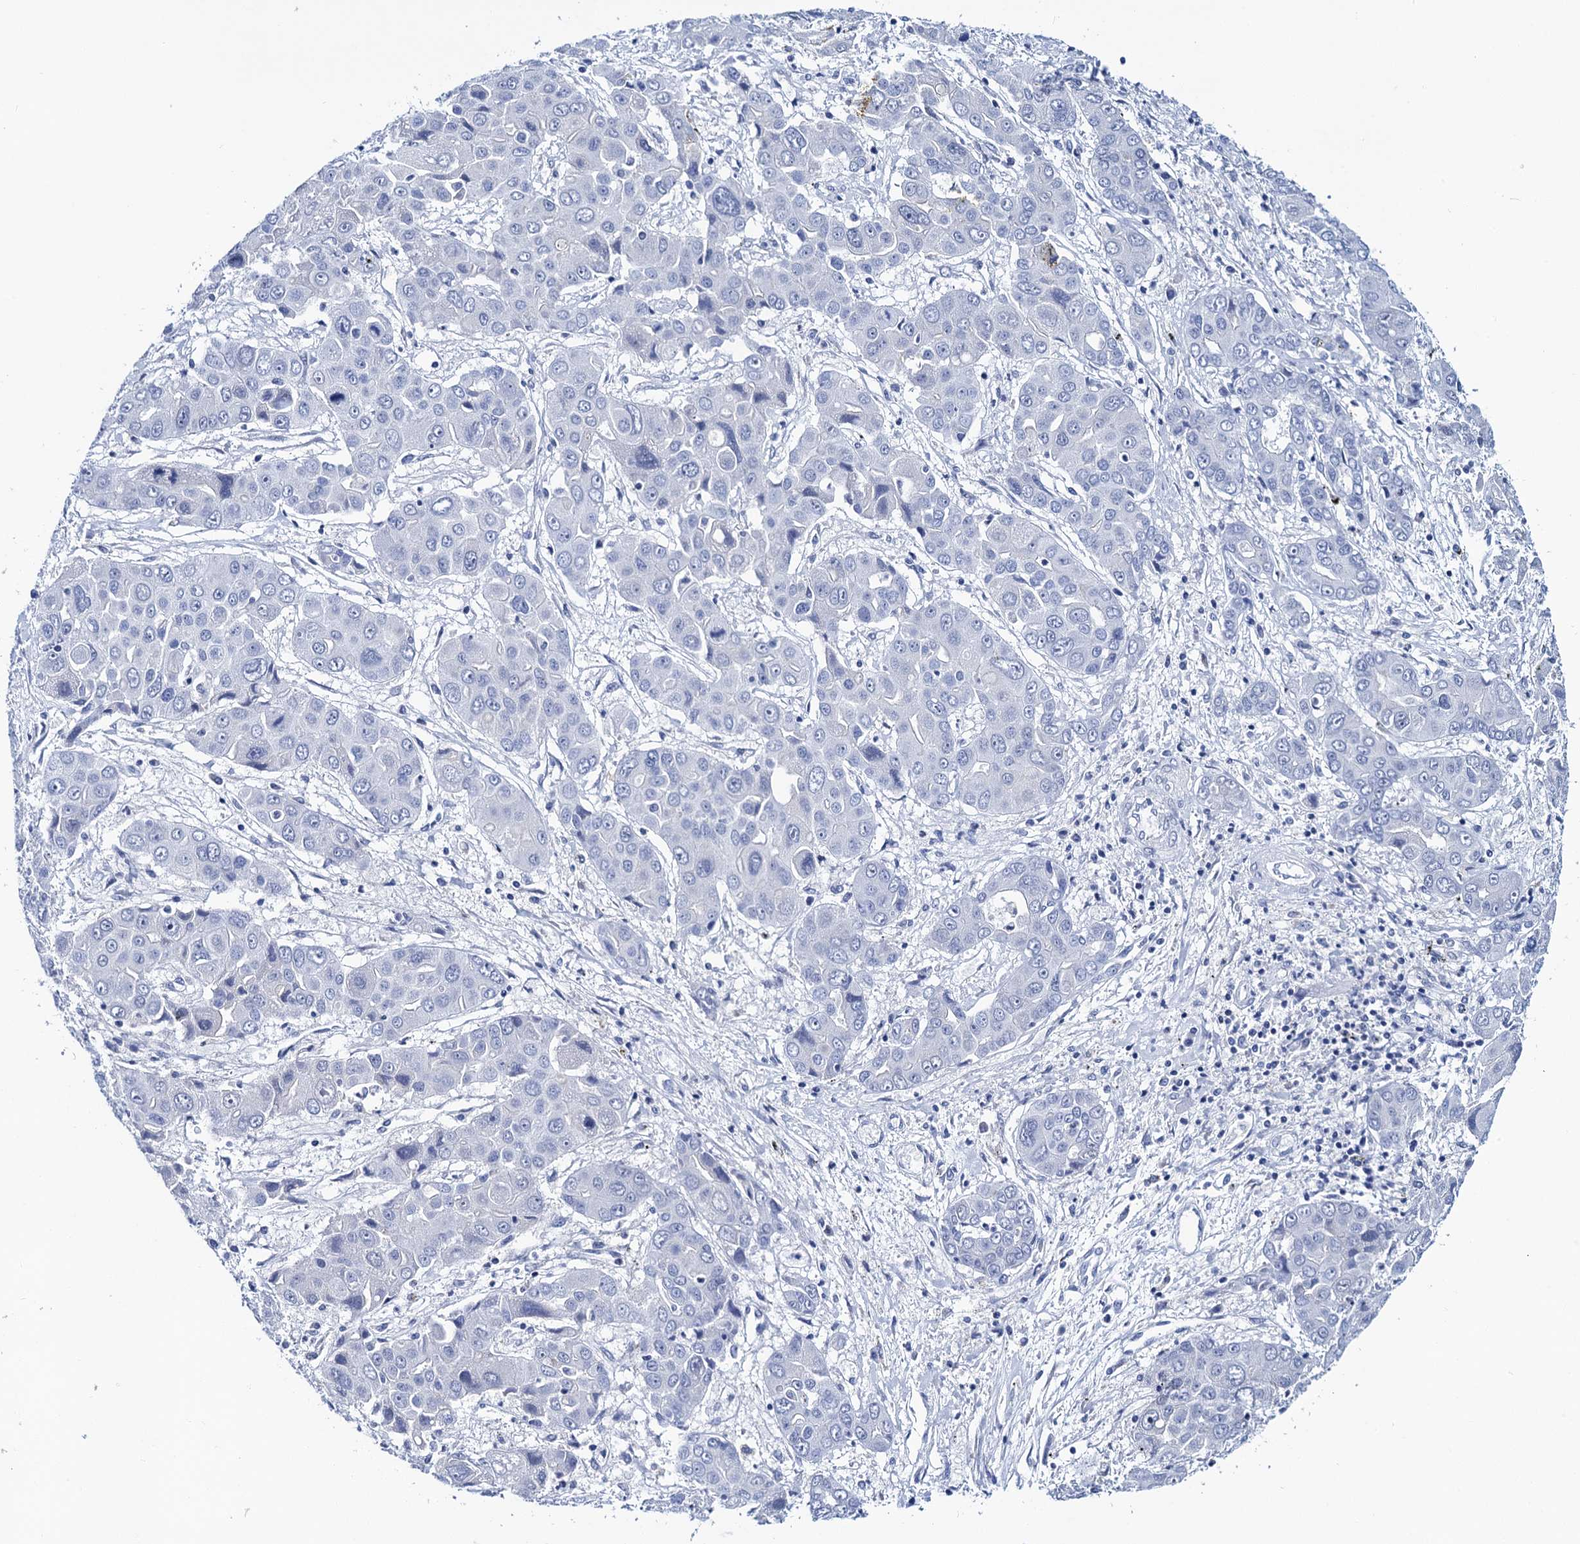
{"staining": {"intensity": "negative", "quantity": "none", "location": "none"}, "tissue": "liver cancer", "cell_type": "Tumor cells", "image_type": "cancer", "snomed": [{"axis": "morphology", "description": "Cholangiocarcinoma"}, {"axis": "topography", "description": "Liver"}], "caption": "Protein analysis of cholangiocarcinoma (liver) demonstrates no significant positivity in tumor cells.", "gene": "LYPD3", "patient": {"sex": "male", "age": 67}}